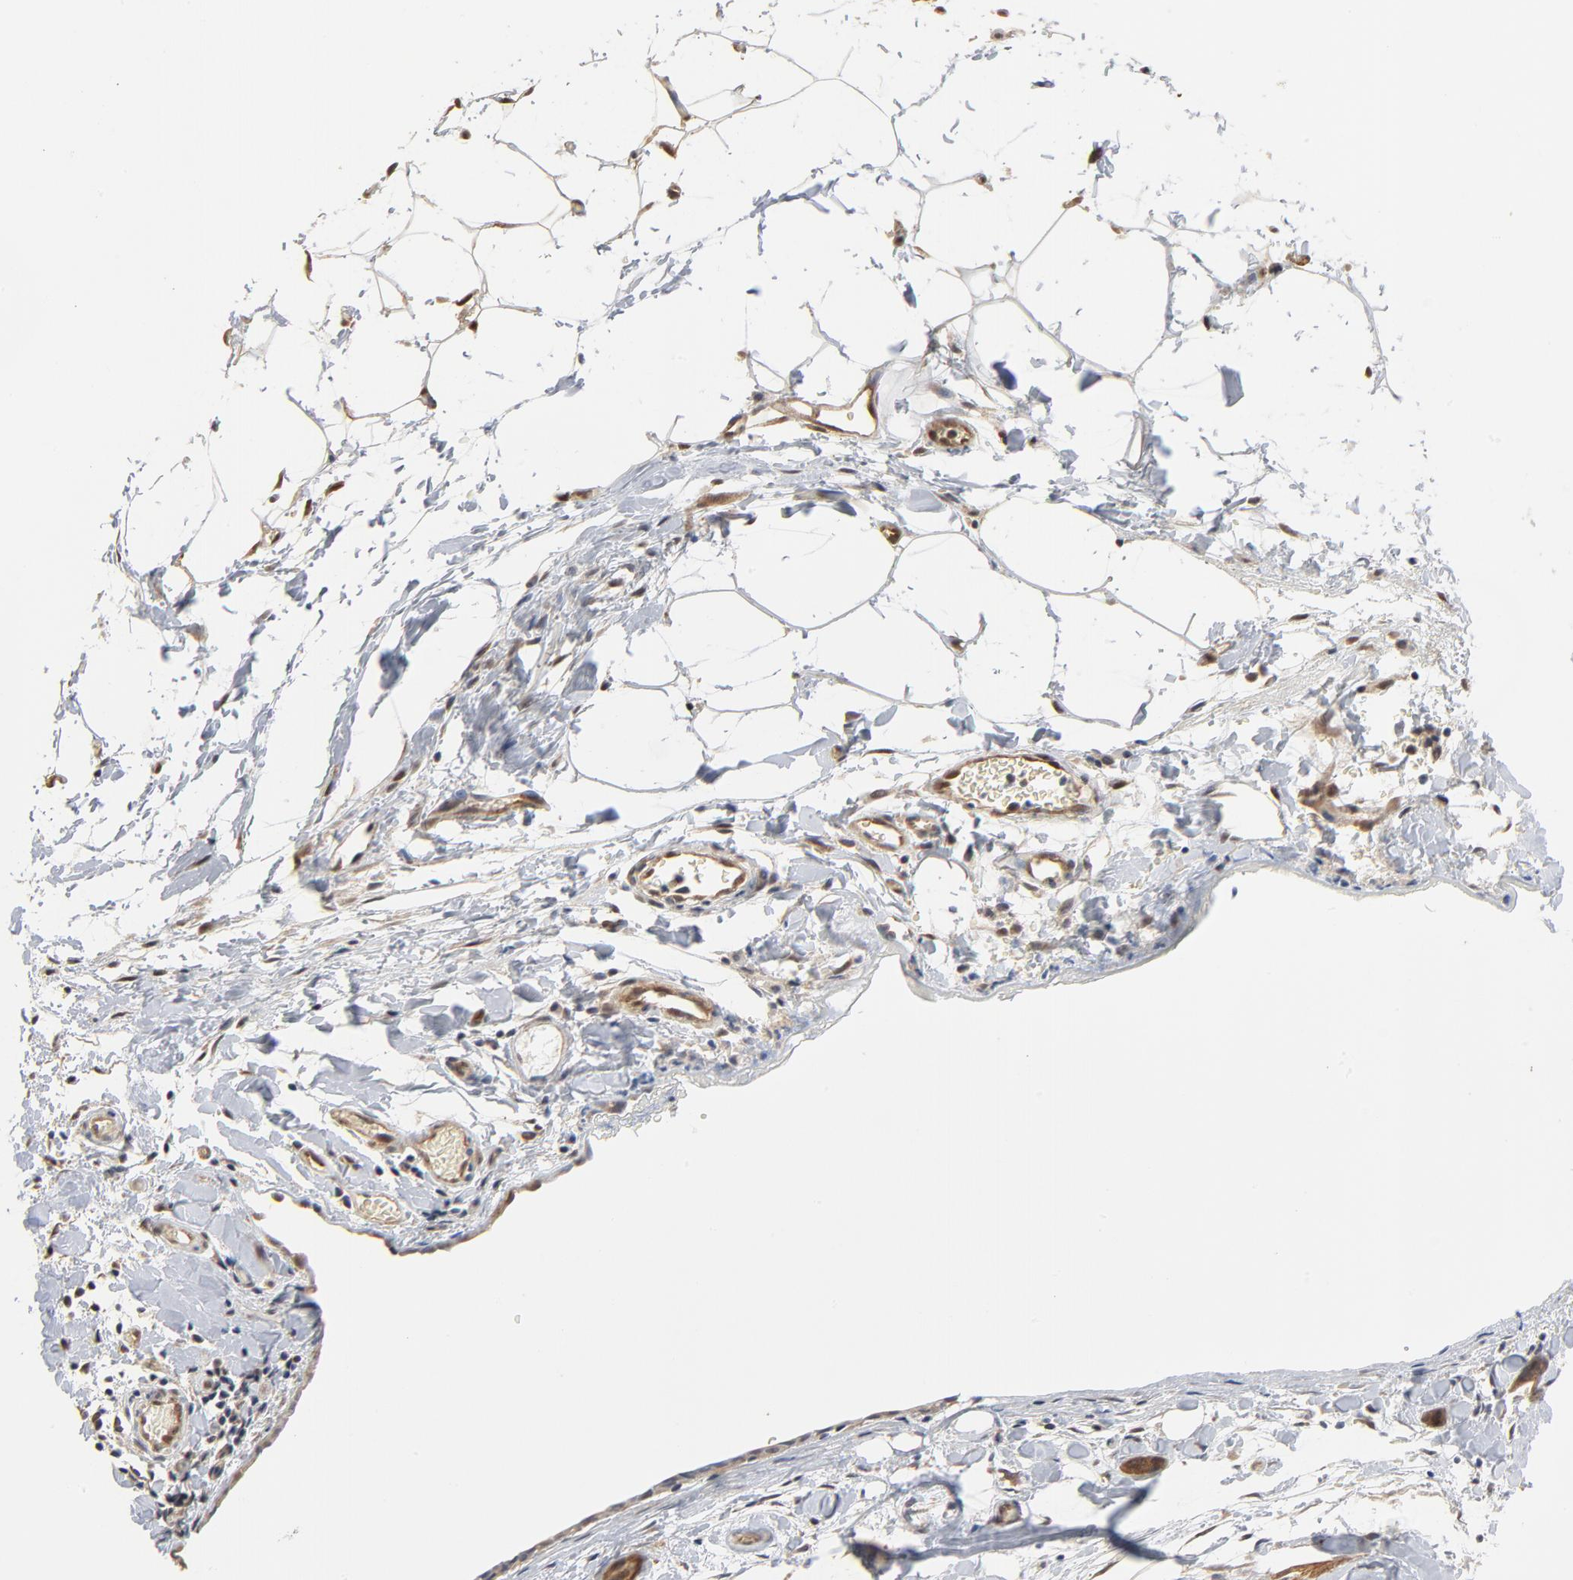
{"staining": {"intensity": "moderate", "quantity": ">75%", "location": "cytoplasmic/membranous"}, "tissue": "stomach cancer", "cell_type": "Tumor cells", "image_type": "cancer", "snomed": [{"axis": "morphology", "description": "Adenocarcinoma, NOS"}, {"axis": "topography", "description": "Stomach, upper"}], "caption": "A medium amount of moderate cytoplasmic/membranous staining is appreciated in approximately >75% of tumor cells in stomach cancer tissue. The staining was performed using DAB (3,3'-diaminobenzidine), with brown indicating positive protein expression. Nuclei are stained blue with hematoxylin.", "gene": "EPCAM", "patient": {"sex": "male", "age": 47}}